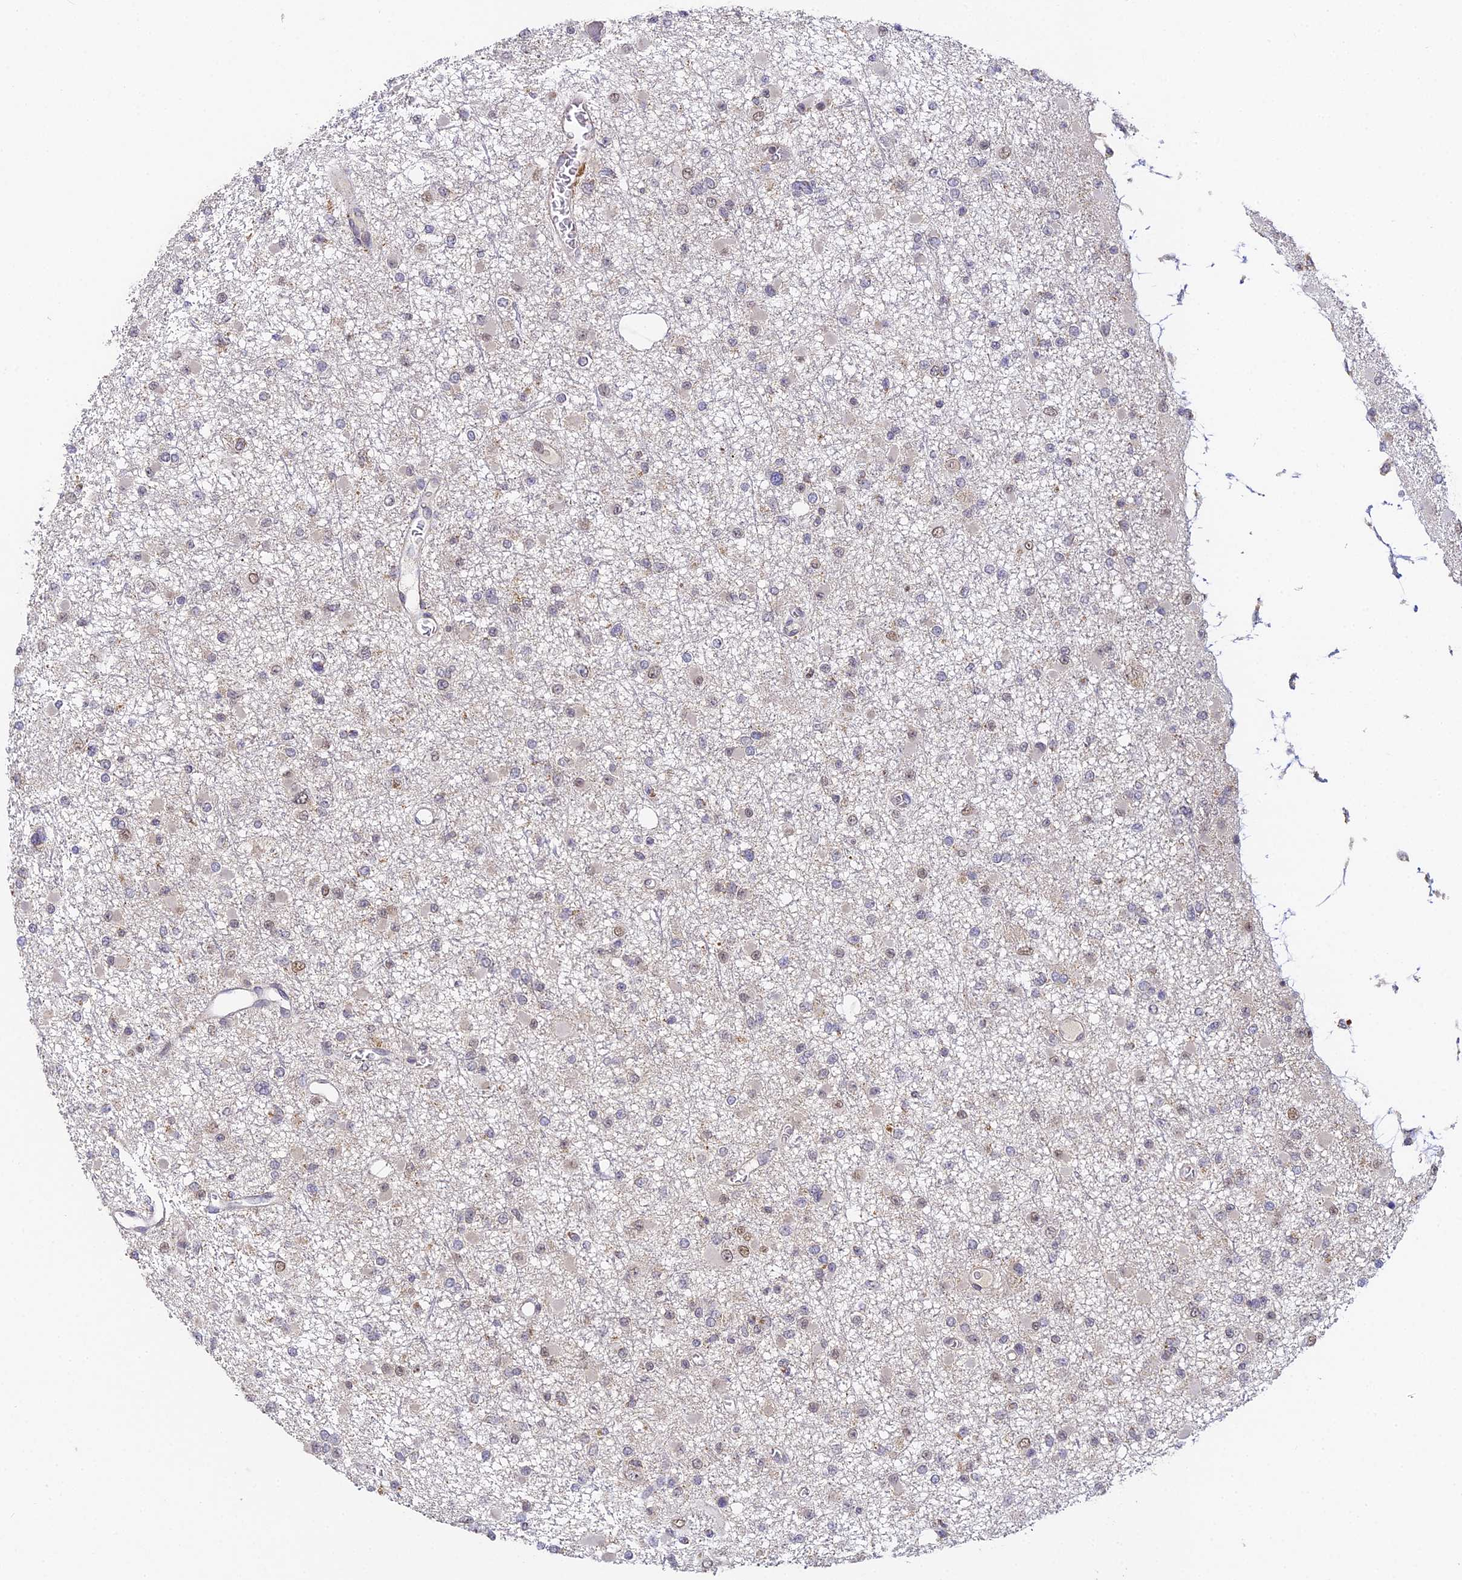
{"staining": {"intensity": "weak", "quantity": "<25%", "location": "nuclear"}, "tissue": "glioma", "cell_type": "Tumor cells", "image_type": "cancer", "snomed": [{"axis": "morphology", "description": "Glioma, malignant, Low grade"}, {"axis": "topography", "description": "Brain"}], "caption": "High power microscopy image of an IHC micrograph of low-grade glioma (malignant), revealing no significant positivity in tumor cells.", "gene": "DNAAF10", "patient": {"sex": "female", "age": 22}}